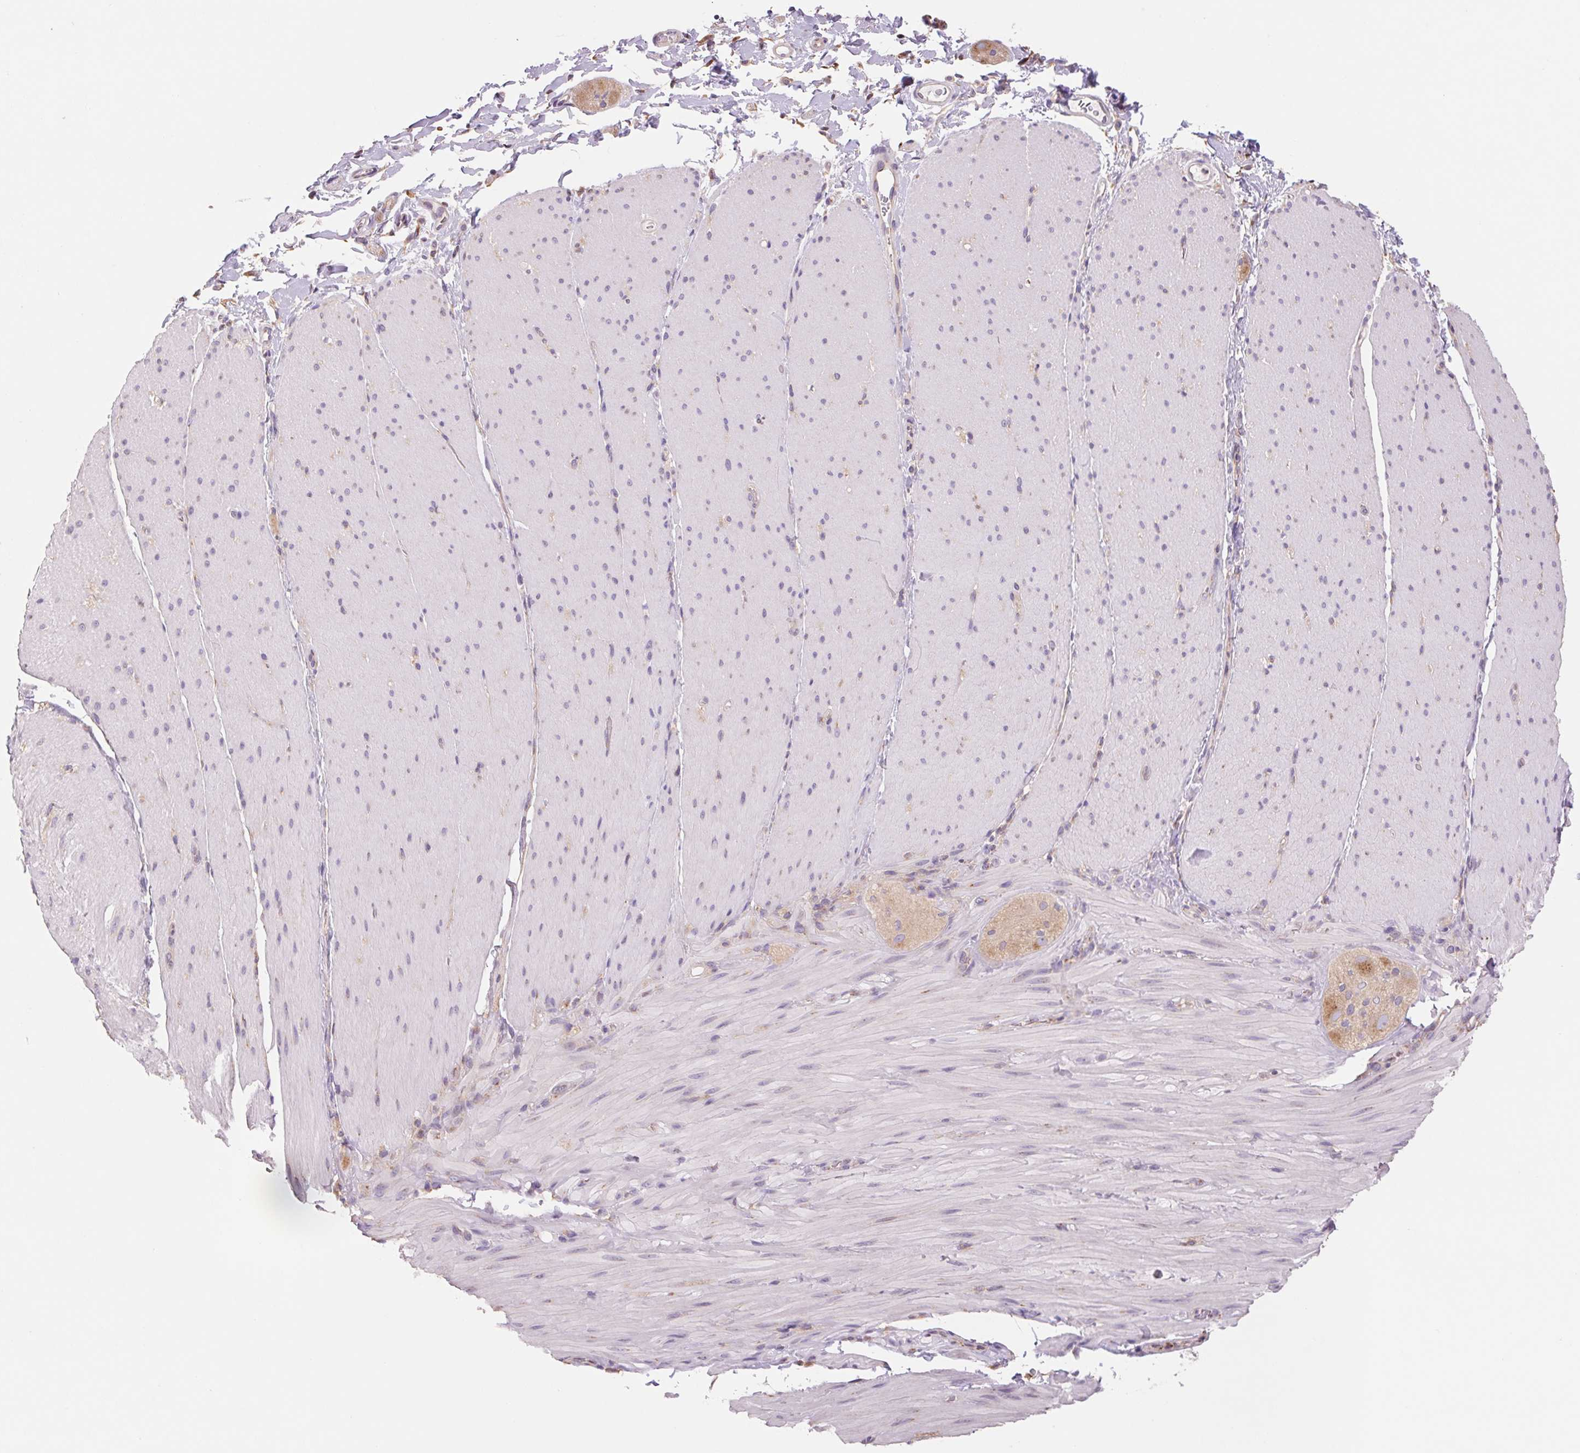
{"staining": {"intensity": "negative", "quantity": "none", "location": "none"}, "tissue": "smooth muscle", "cell_type": "Smooth muscle cells", "image_type": "normal", "snomed": [{"axis": "morphology", "description": "Normal tissue, NOS"}, {"axis": "topography", "description": "Smooth muscle"}, {"axis": "topography", "description": "Colon"}], "caption": "This is an immunohistochemistry (IHC) micrograph of unremarkable human smooth muscle. There is no expression in smooth muscle cells.", "gene": "RAB1A", "patient": {"sex": "male", "age": 73}}